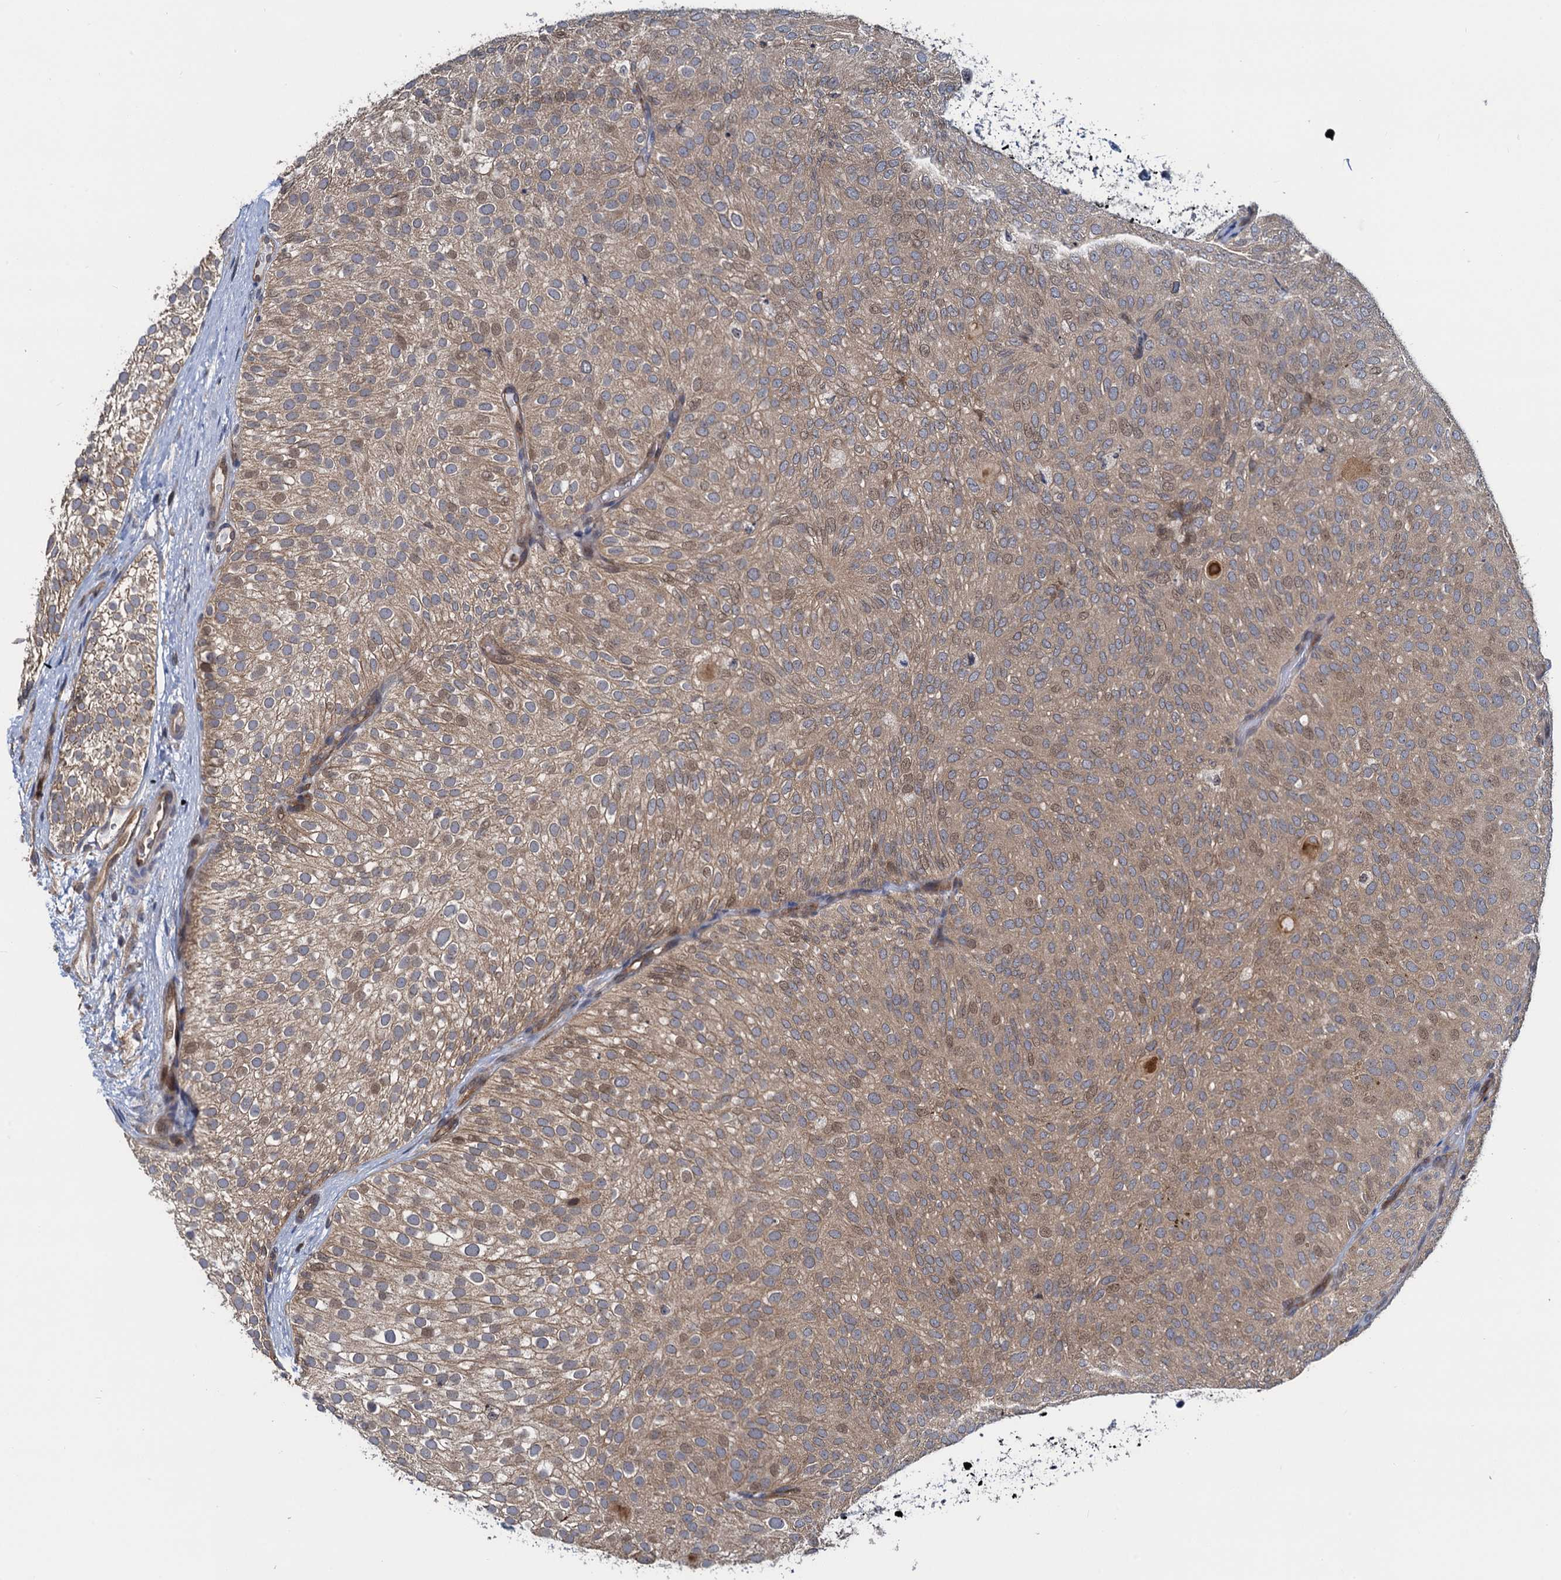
{"staining": {"intensity": "weak", "quantity": ">75%", "location": "cytoplasmic/membranous,nuclear"}, "tissue": "urothelial cancer", "cell_type": "Tumor cells", "image_type": "cancer", "snomed": [{"axis": "morphology", "description": "Urothelial carcinoma, Low grade"}, {"axis": "topography", "description": "Urinary bladder"}], "caption": "Urothelial carcinoma (low-grade) stained with a brown dye shows weak cytoplasmic/membranous and nuclear positive expression in about >75% of tumor cells.", "gene": "RNF125", "patient": {"sex": "male", "age": 78}}